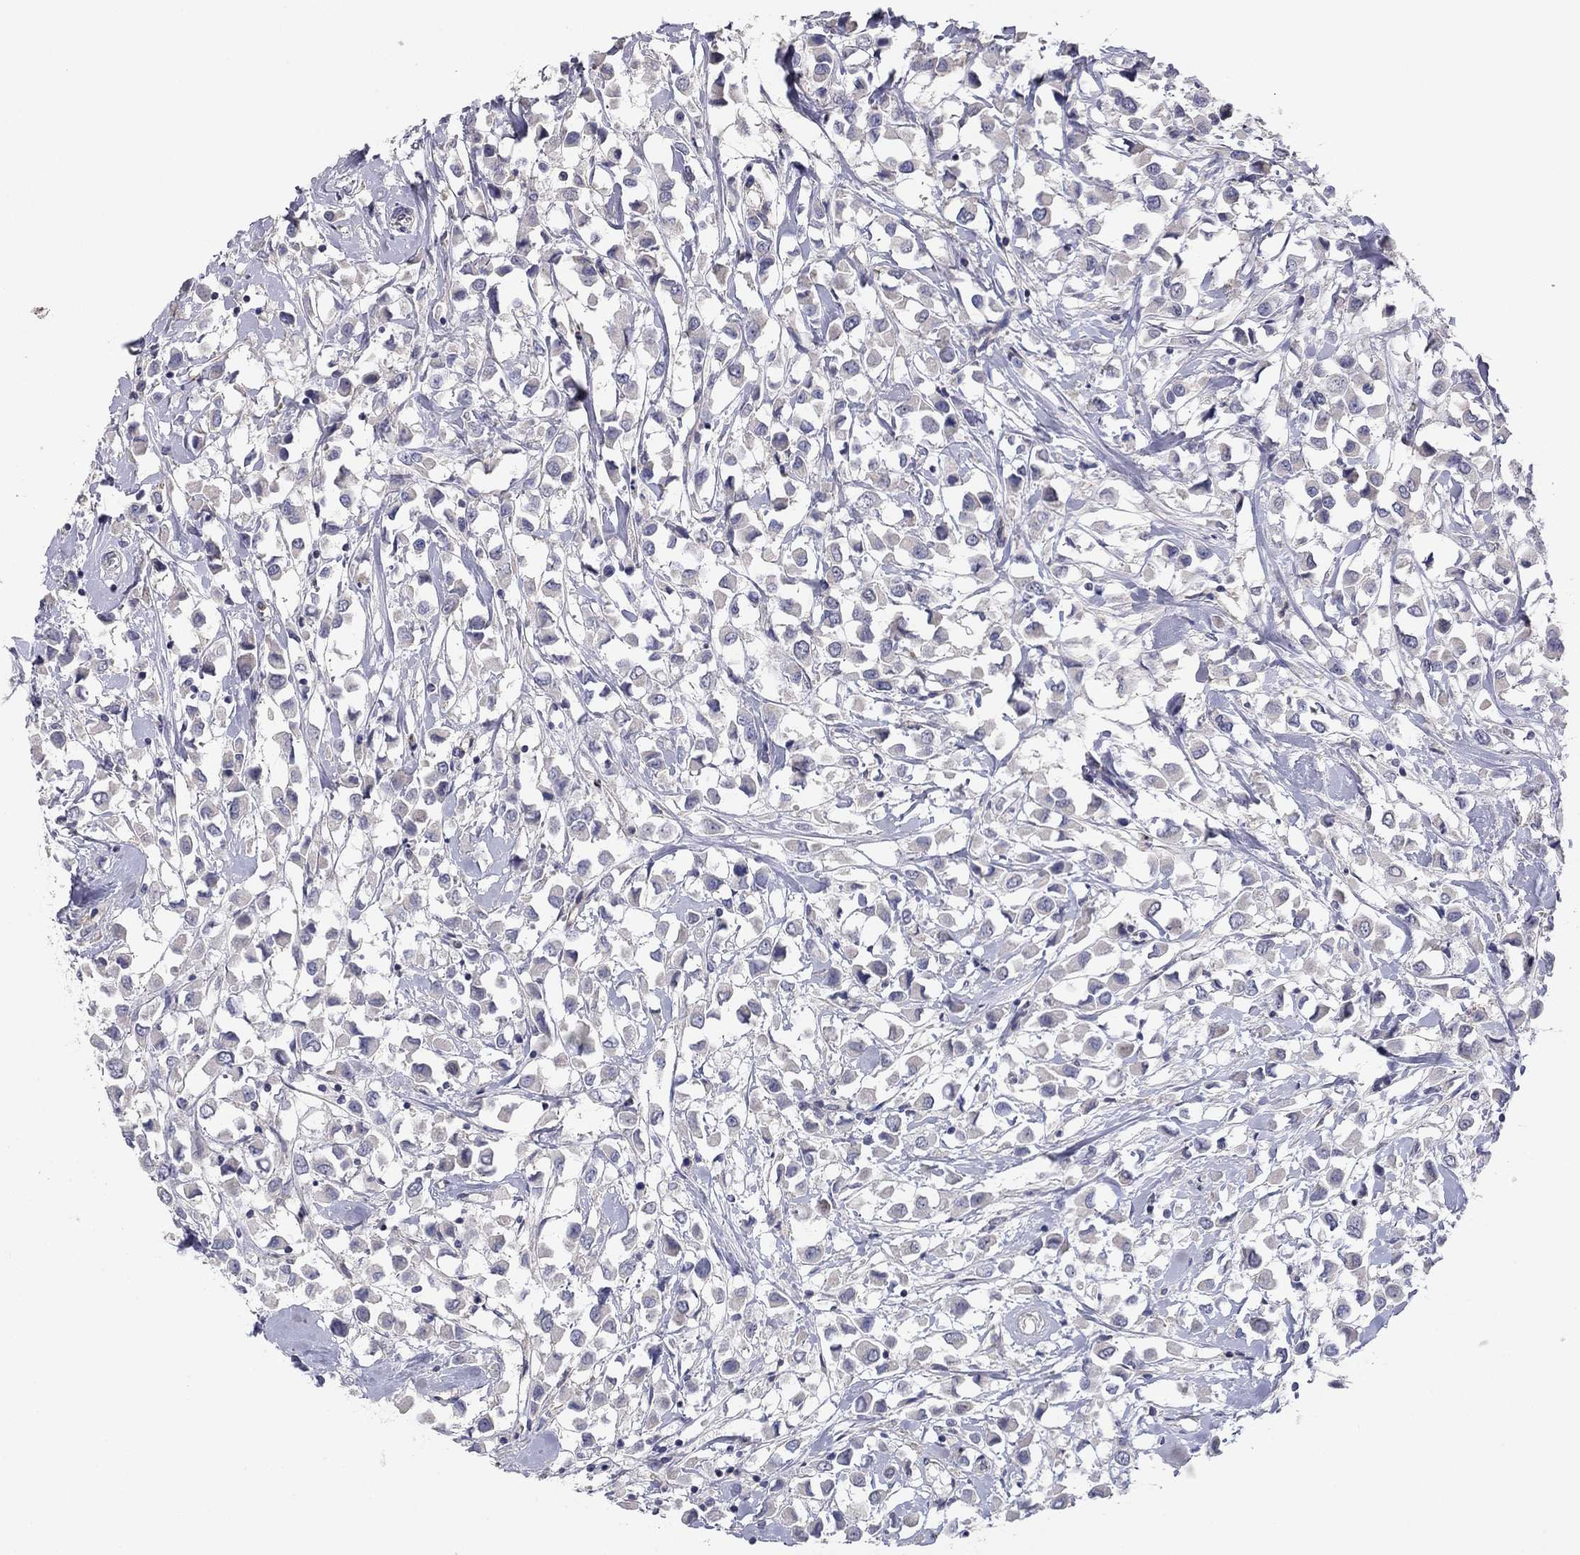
{"staining": {"intensity": "negative", "quantity": "none", "location": "none"}, "tissue": "breast cancer", "cell_type": "Tumor cells", "image_type": "cancer", "snomed": [{"axis": "morphology", "description": "Duct carcinoma"}, {"axis": "topography", "description": "Breast"}], "caption": "Photomicrograph shows no protein positivity in tumor cells of invasive ductal carcinoma (breast) tissue.", "gene": "SEPTIN3", "patient": {"sex": "female", "age": 61}}